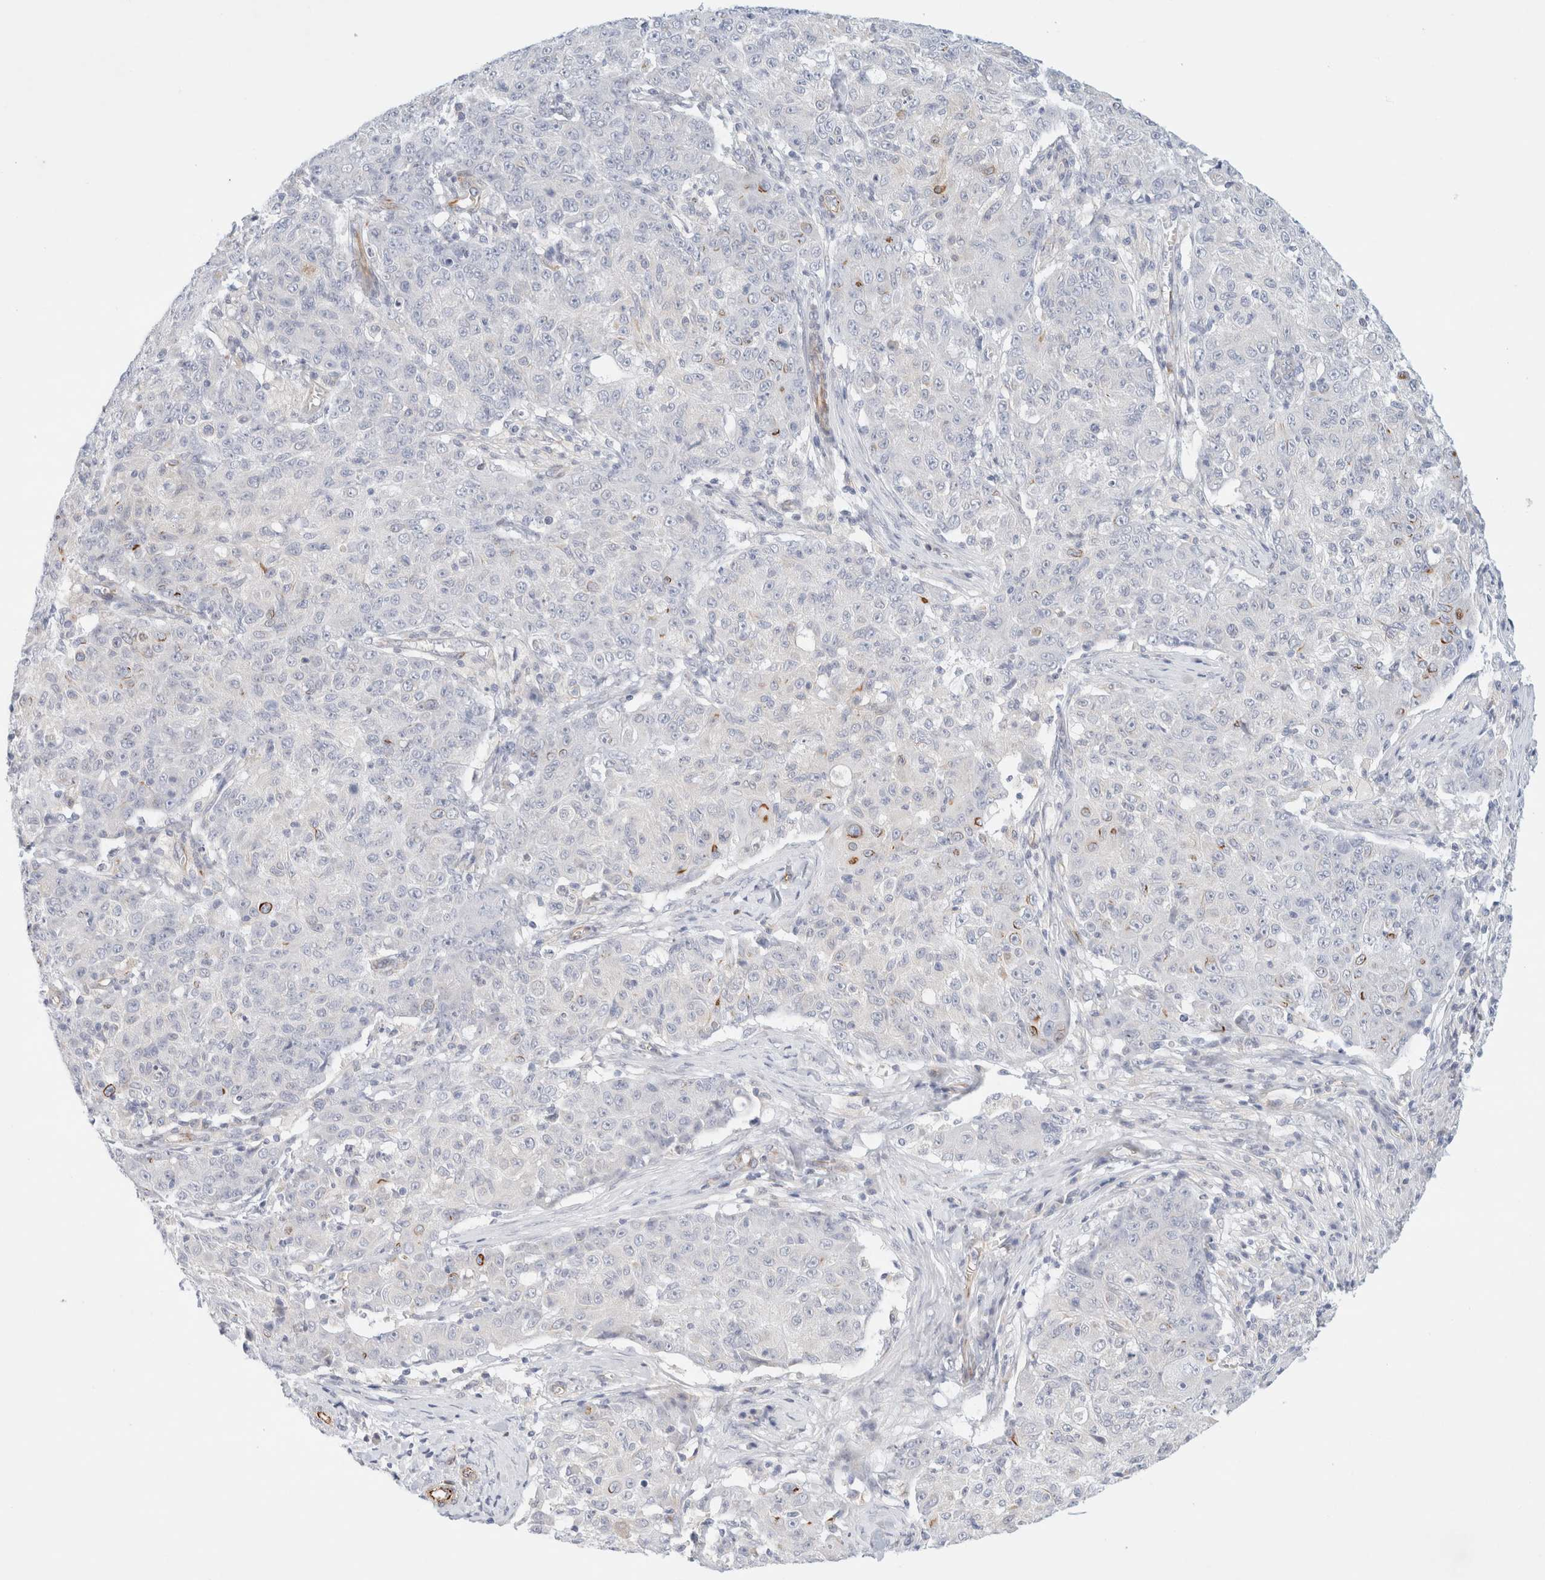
{"staining": {"intensity": "negative", "quantity": "none", "location": "none"}, "tissue": "ovarian cancer", "cell_type": "Tumor cells", "image_type": "cancer", "snomed": [{"axis": "morphology", "description": "Carcinoma, endometroid"}, {"axis": "topography", "description": "Ovary"}], "caption": "Immunohistochemistry (IHC) micrograph of neoplastic tissue: endometroid carcinoma (ovarian) stained with DAB (3,3'-diaminobenzidine) demonstrates no significant protein positivity in tumor cells. (Brightfield microscopy of DAB immunohistochemistry (IHC) at high magnification).", "gene": "SLC25A48", "patient": {"sex": "female", "age": 42}}